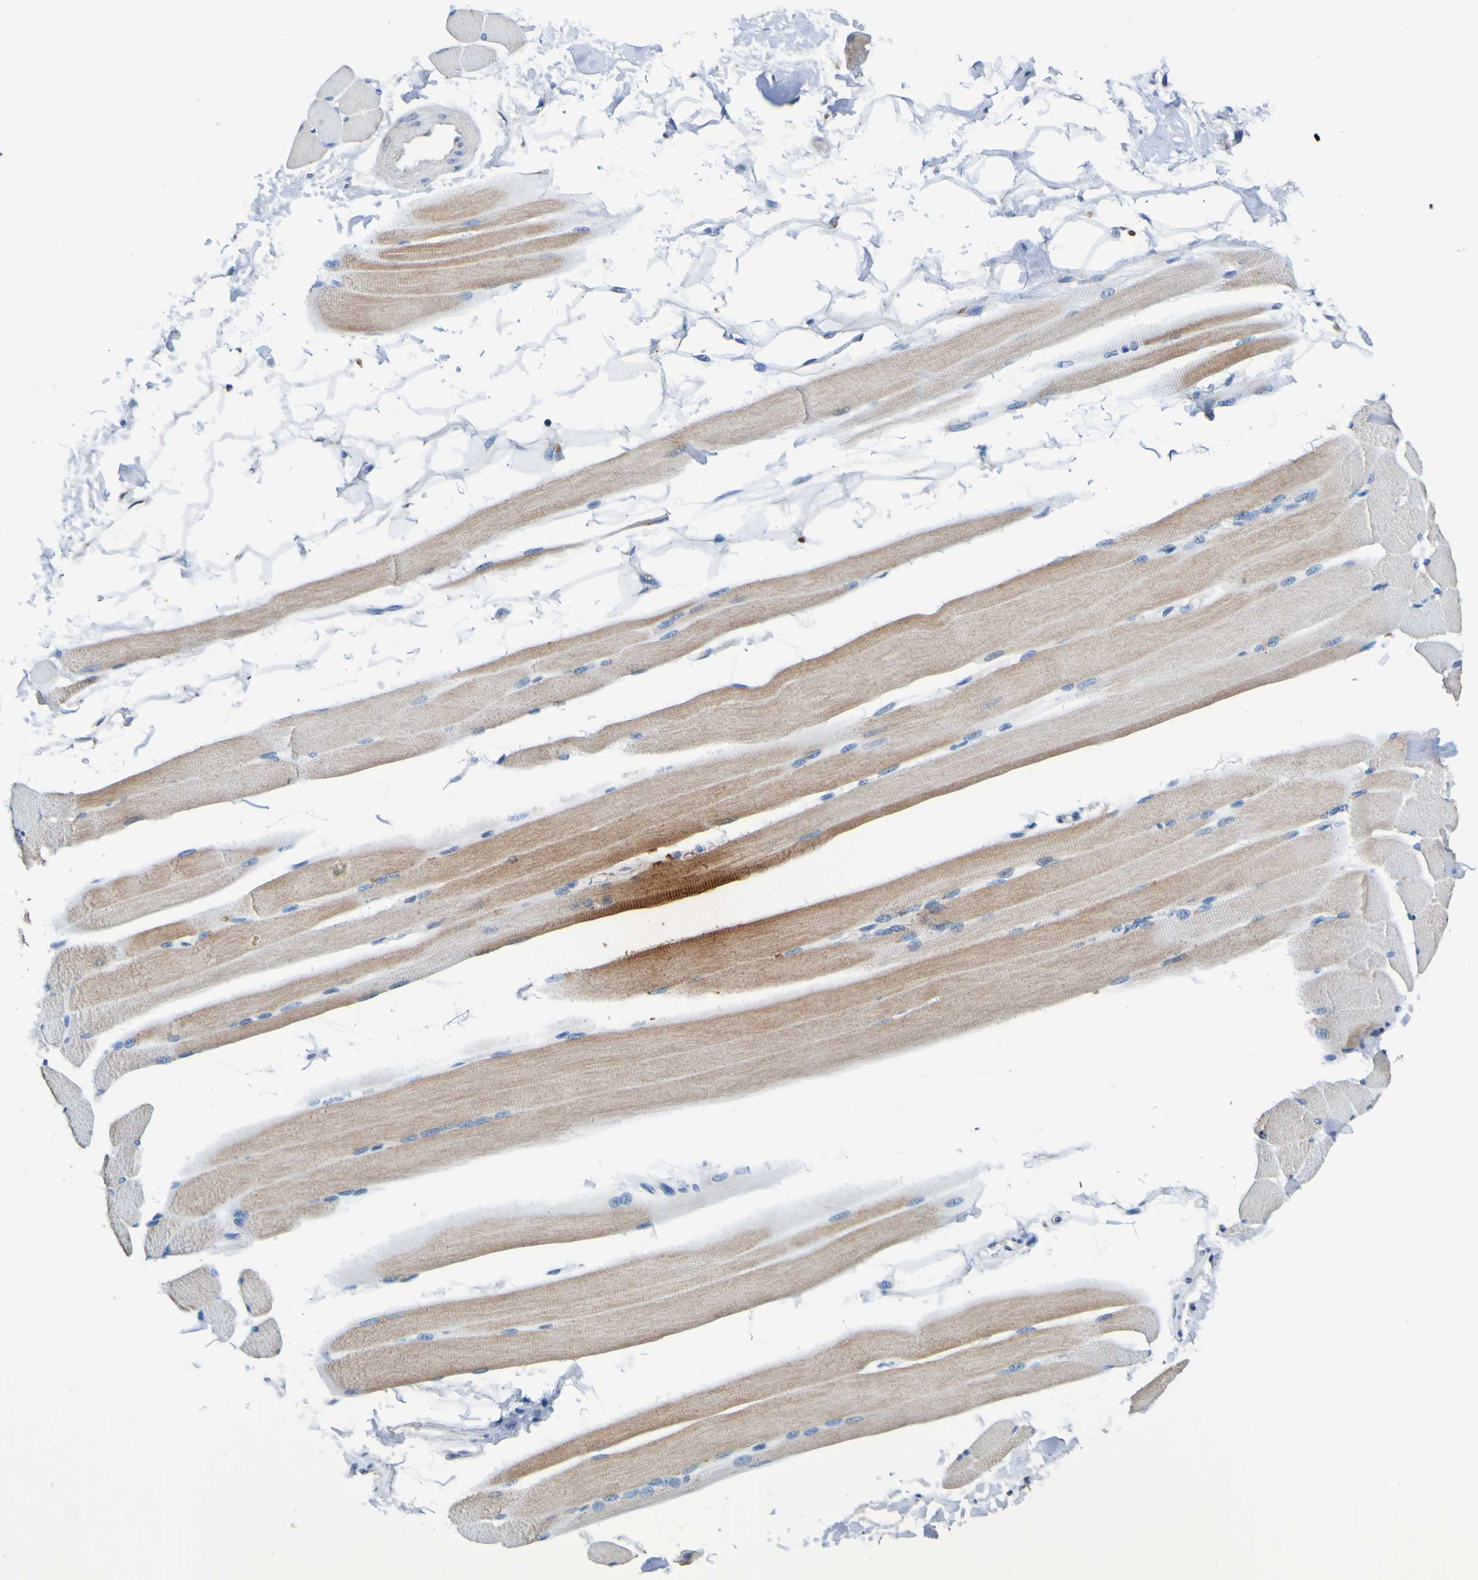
{"staining": {"intensity": "weak", "quantity": ">75%", "location": "cytoplasmic/membranous"}, "tissue": "skeletal muscle", "cell_type": "Myocytes", "image_type": "normal", "snomed": [{"axis": "morphology", "description": "Normal tissue, NOS"}, {"axis": "topography", "description": "Skeletal muscle"}, {"axis": "topography", "description": "Peripheral nerve tissue"}], "caption": "An image of human skeletal muscle stained for a protein shows weak cytoplasmic/membranous brown staining in myocytes.", "gene": "METAP2", "patient": {"sex": "female", "age": 84}}